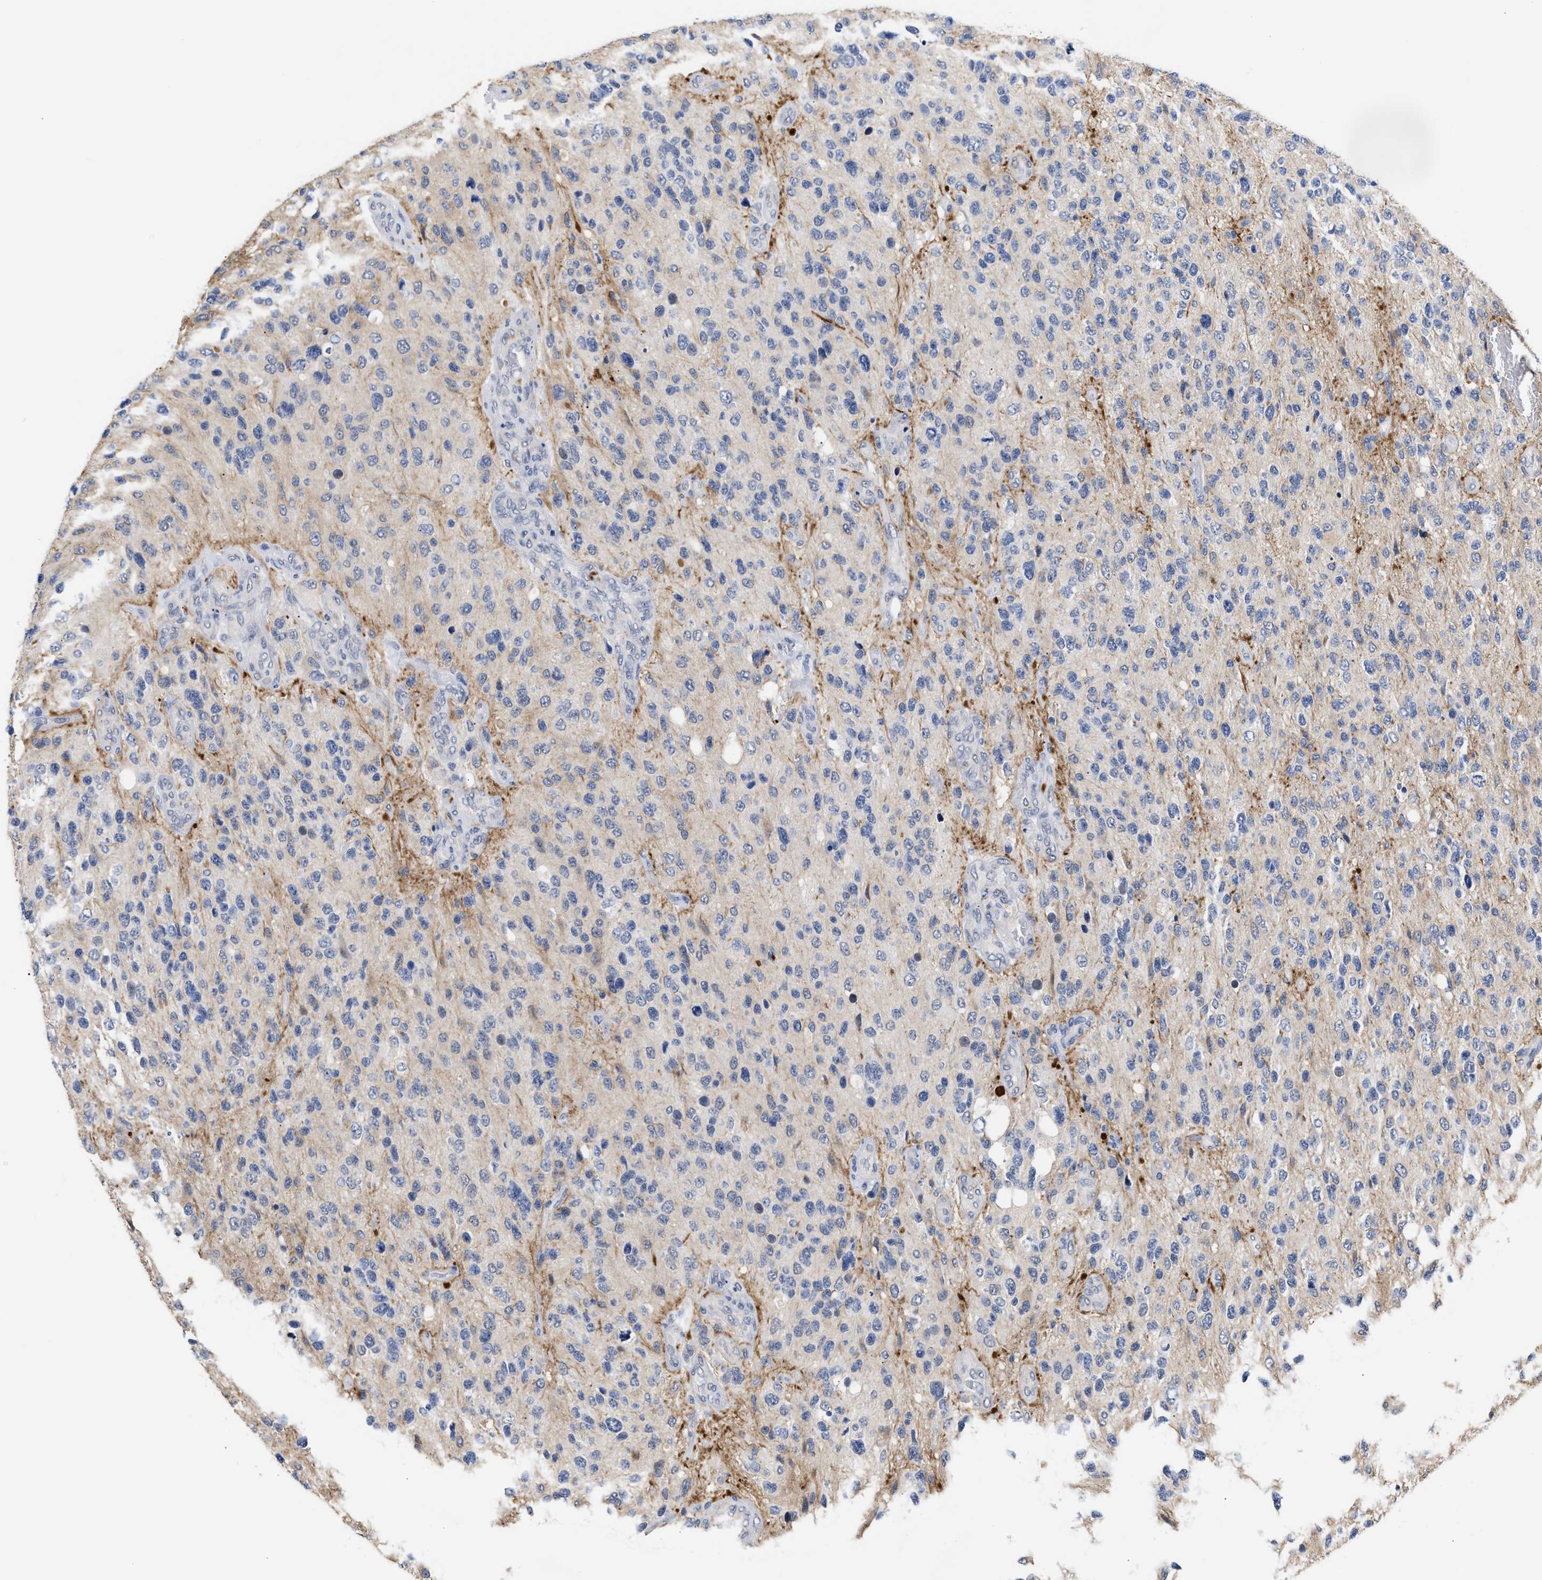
{"staining": {"intensity": "negative", "quantity": "none", "location": "none"}, "tissue": "glioma", "cell_type": "Tumor cells", "image_type": "cancer", "snomed": [{"axis": "morphology", "description": "Glioma, malignant, High grade"}, {"axis": "topography", "description": "Brain"}], "caption": "Immunohistochemical staining of glioma exhibits no significant expression in tumor cells.", "gene": "AHNAK2", "patient": {"sex": "female", "age": 58}}